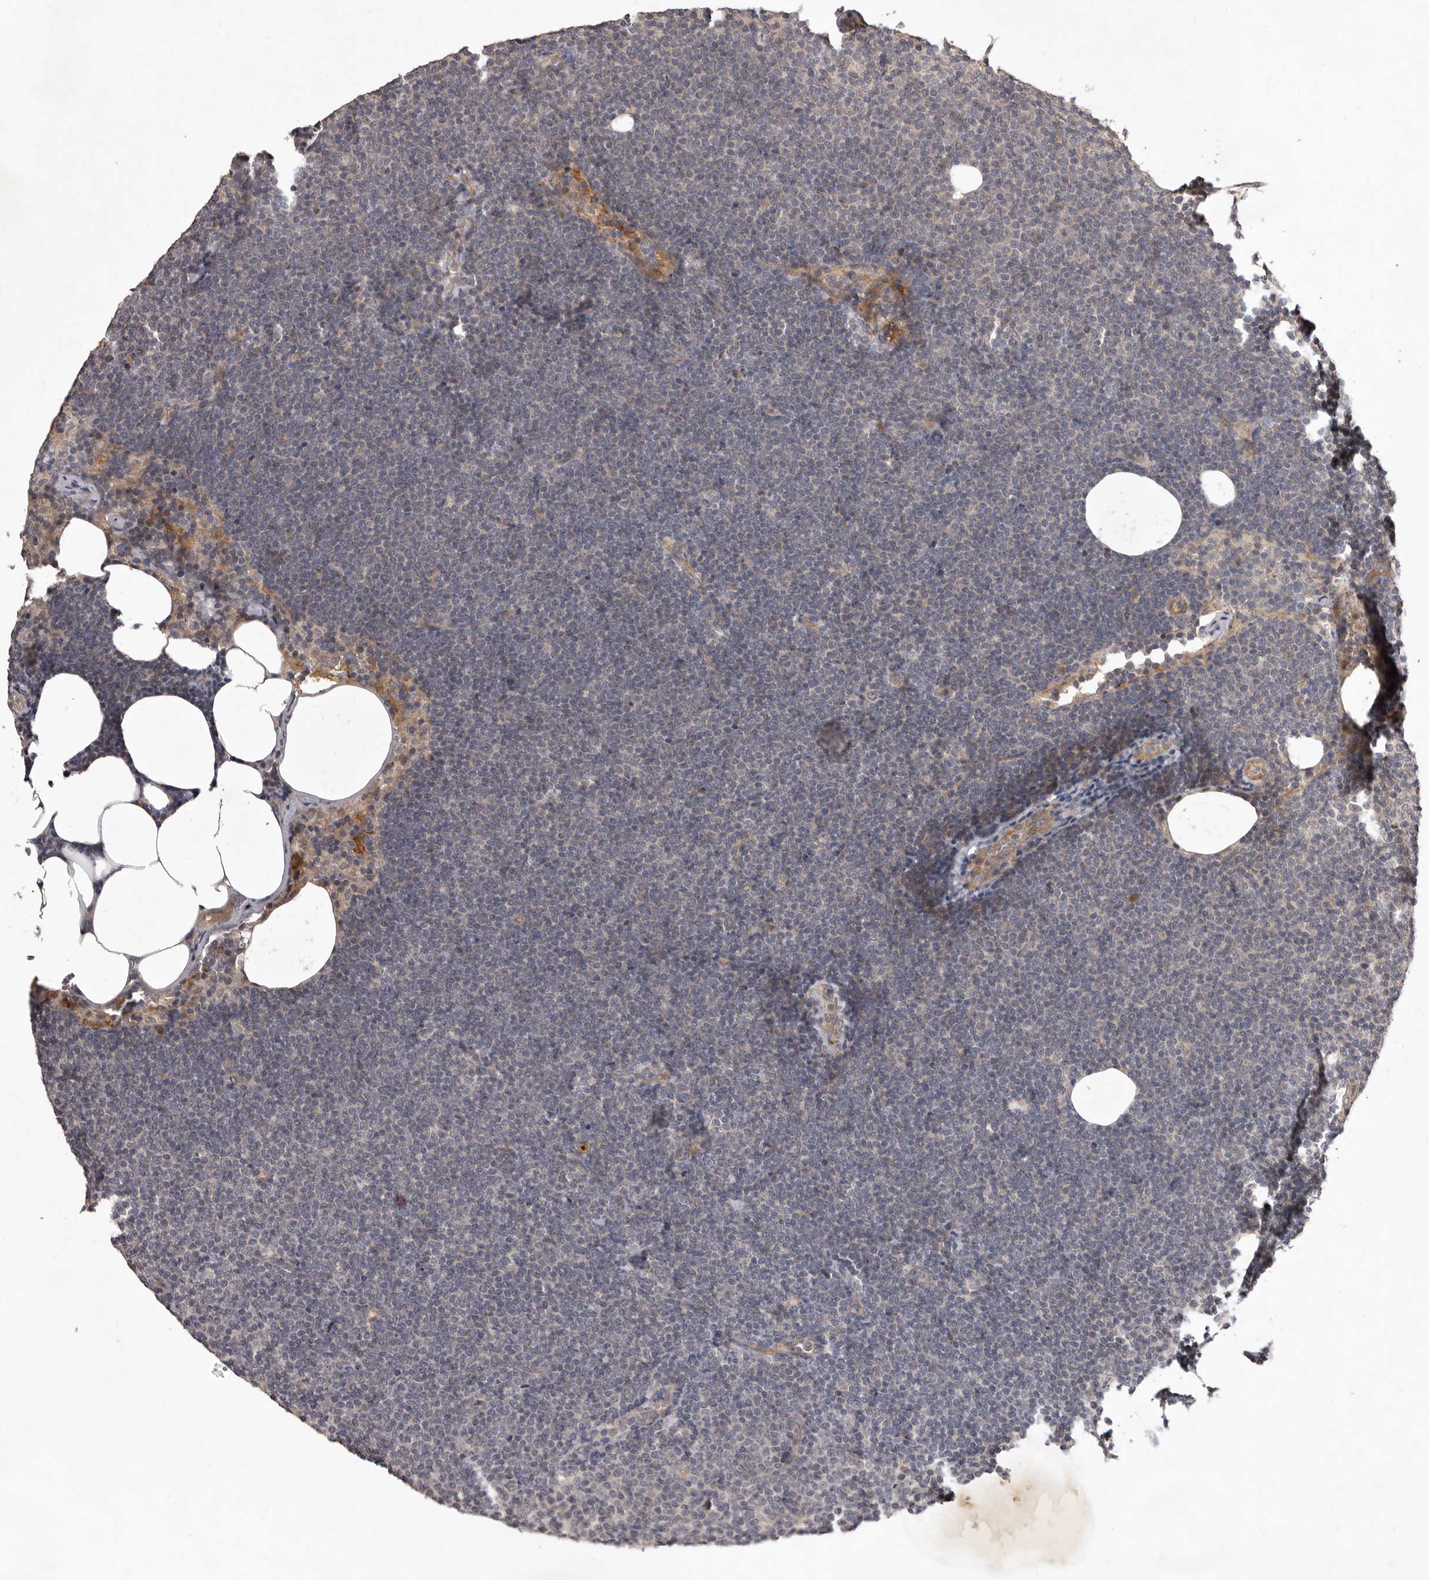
{"staining": {"intensity": "negative", "quantity": "none", "location": "none"}, "tissue": "lymphoma", "cell_type": "Tumor cells", "image_type": "cancer", "snomed": [{"axis": "morphology", "description": "Malignant lymphoma, non-Hodgkin's type, Low grade"}, {"axis": "topography", "description": "Lymph node"}], "caption": "Protein analysis of lymphoma displays no significant expression in tumor cells.", "gene": "HBS1L", "patient": {"sex": "female", "age": 53}}